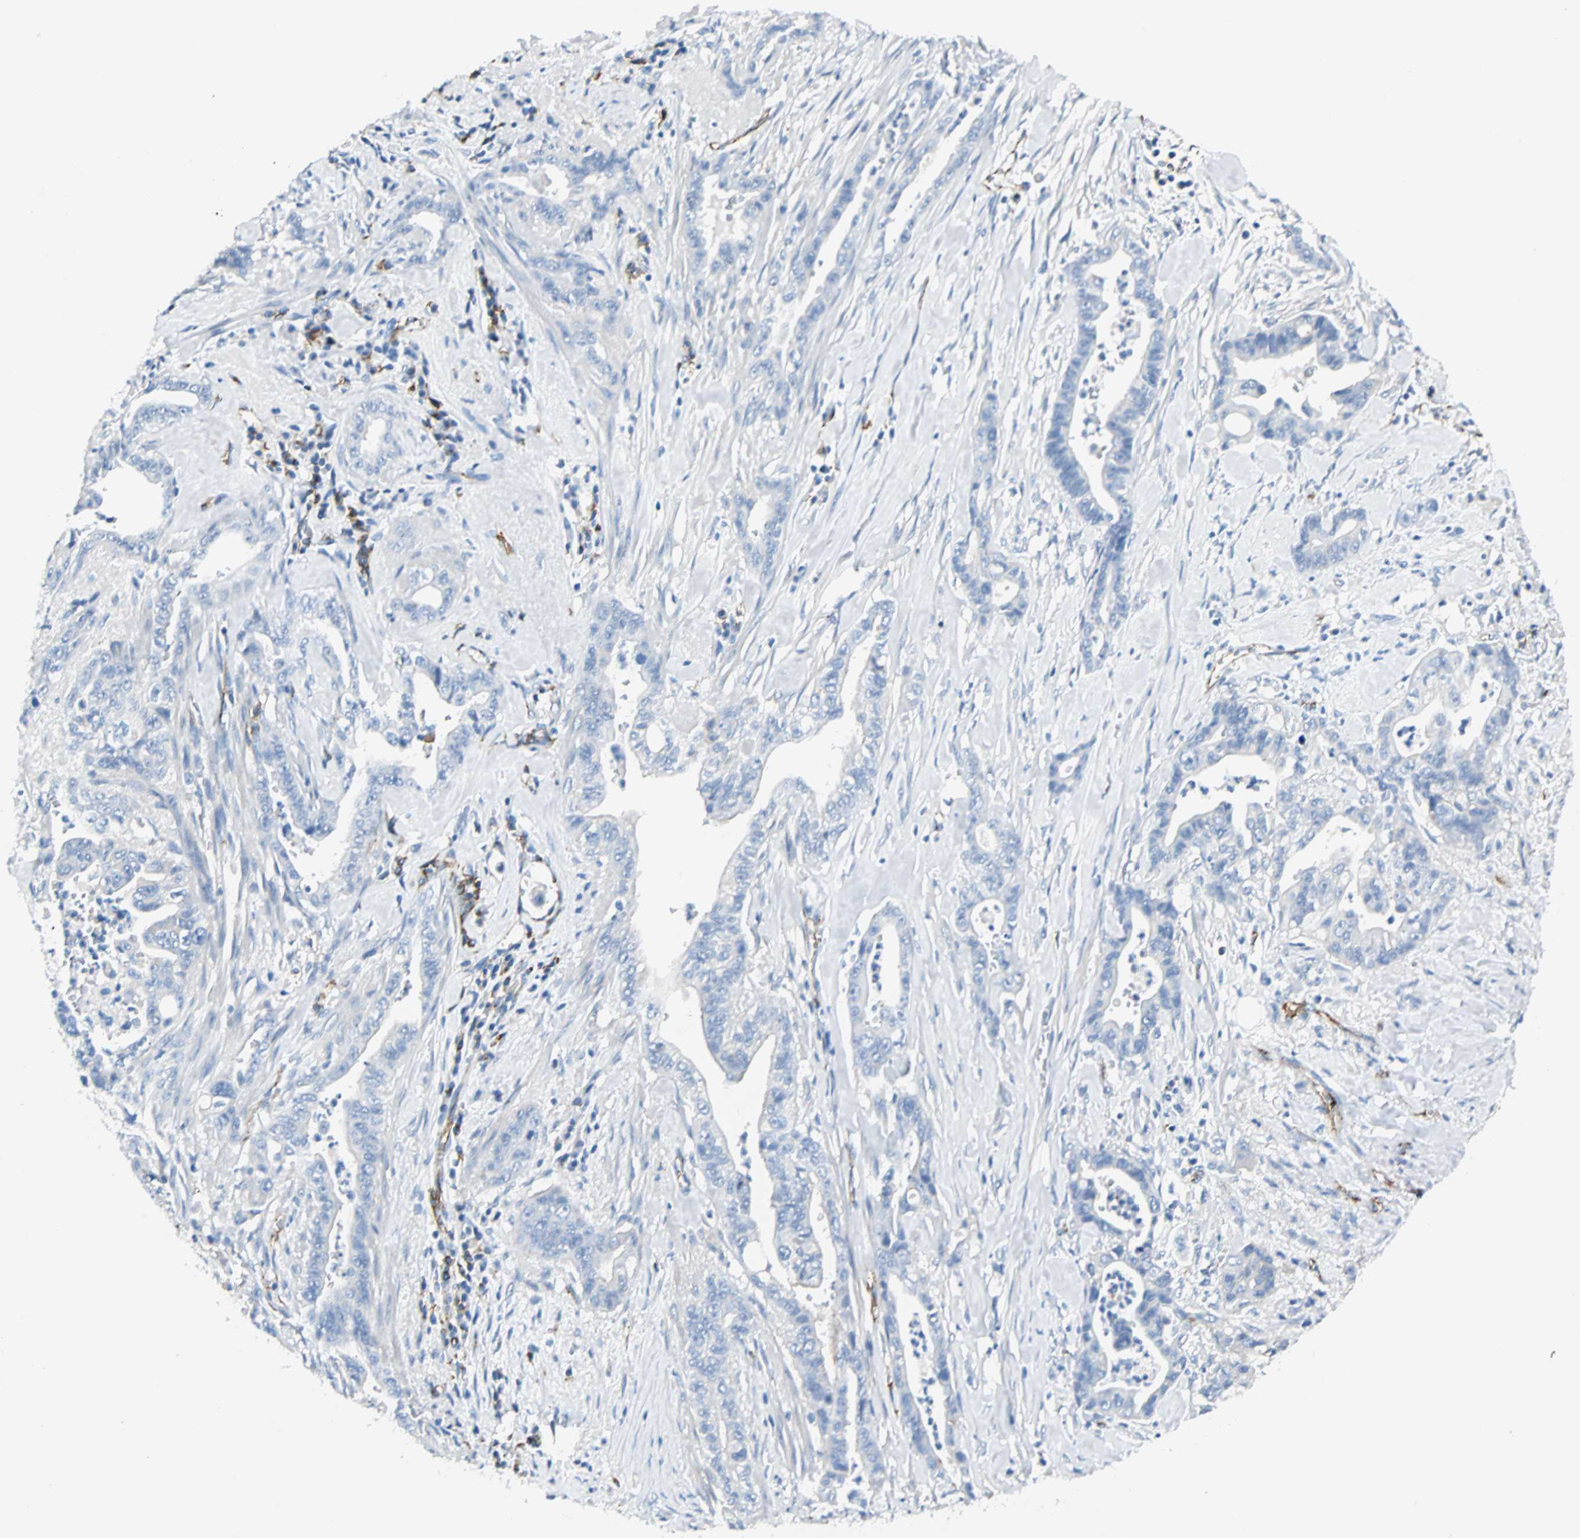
{"staining": {"intensity": "weak", "quantity": "<25%", "location": "cytoplasmic/membranous"}, "tissue": "pancreatic cancer", "cell_type": "Tumor cells", "image_type": "cancer", "snomed": [{"axis": "morphology", "description": "Adenocarcinoma, NOS"}, {"axis": "topography", "description": "Pancreas"}], "caption": "Tumor cells are negative for protein expression in human pancreatic adenocarcinoma. (Immunohistochemistry (ihc), brightfield microscopy, high magnification).", "gene": "VPS9D1", "patient": {"sex": "male", "age": 70}}